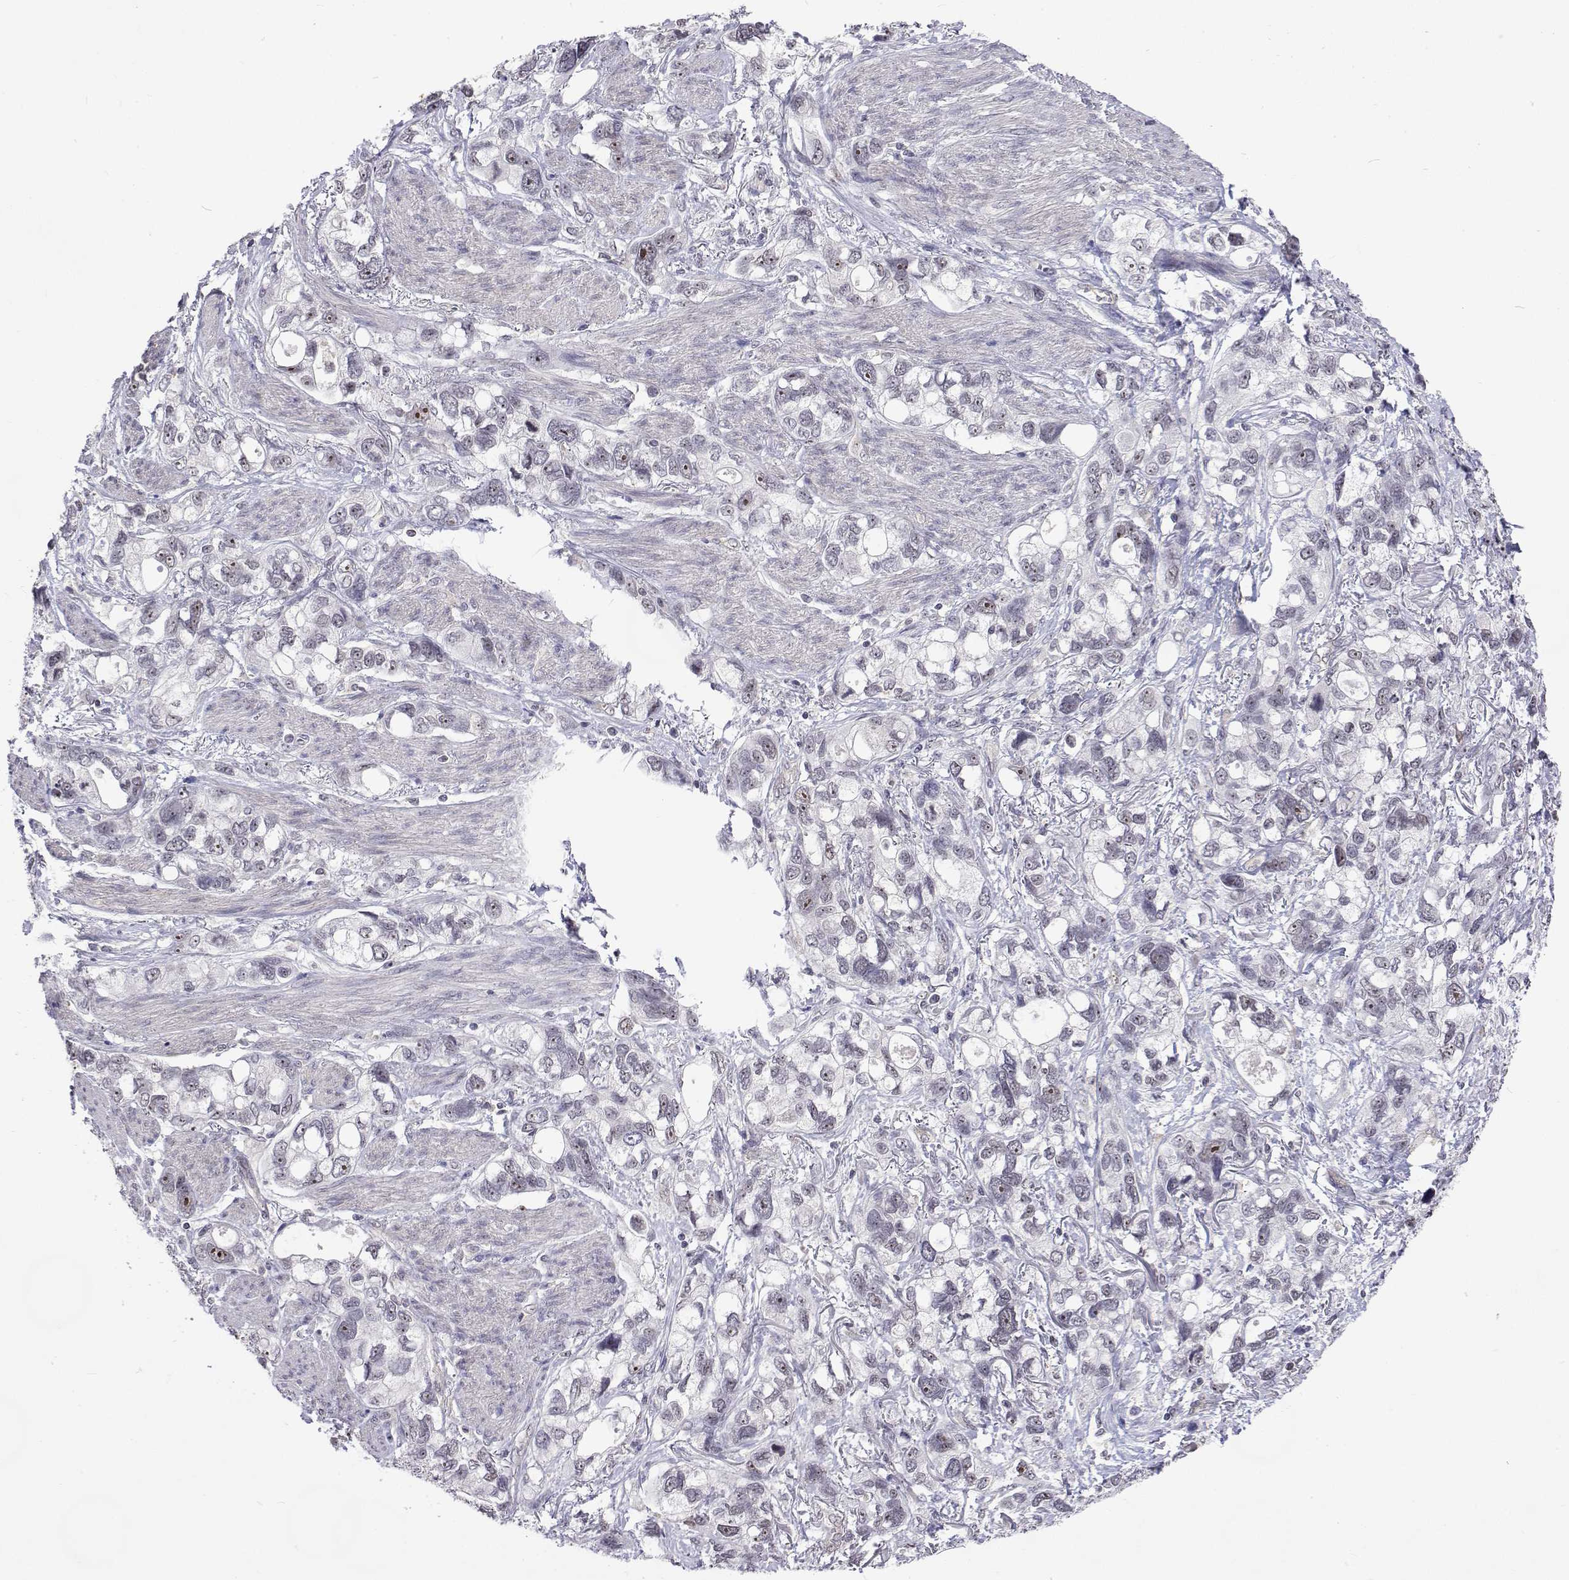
{"staining": {"intensity": "negative", "quantity": "none", "location": "none"}, "tissue": "stomach cancer", "cell_type": "Tumor cells", "image_type": "cancer", "snomed": [{"axis": "morphology", "description": "Adenocarcinoma, NOS"}, {"axis": "topography", "description": "Stomach, upper"}], "caption": "Immunohistochemistry of human stomach cancer exhibits no staining in tumor cells. (Brightfield microscopy of DAB immunohistochemistry (IHC) at high magnification).", "gene": "NHP2", "patient": {"sex": "female", "age": 81}}